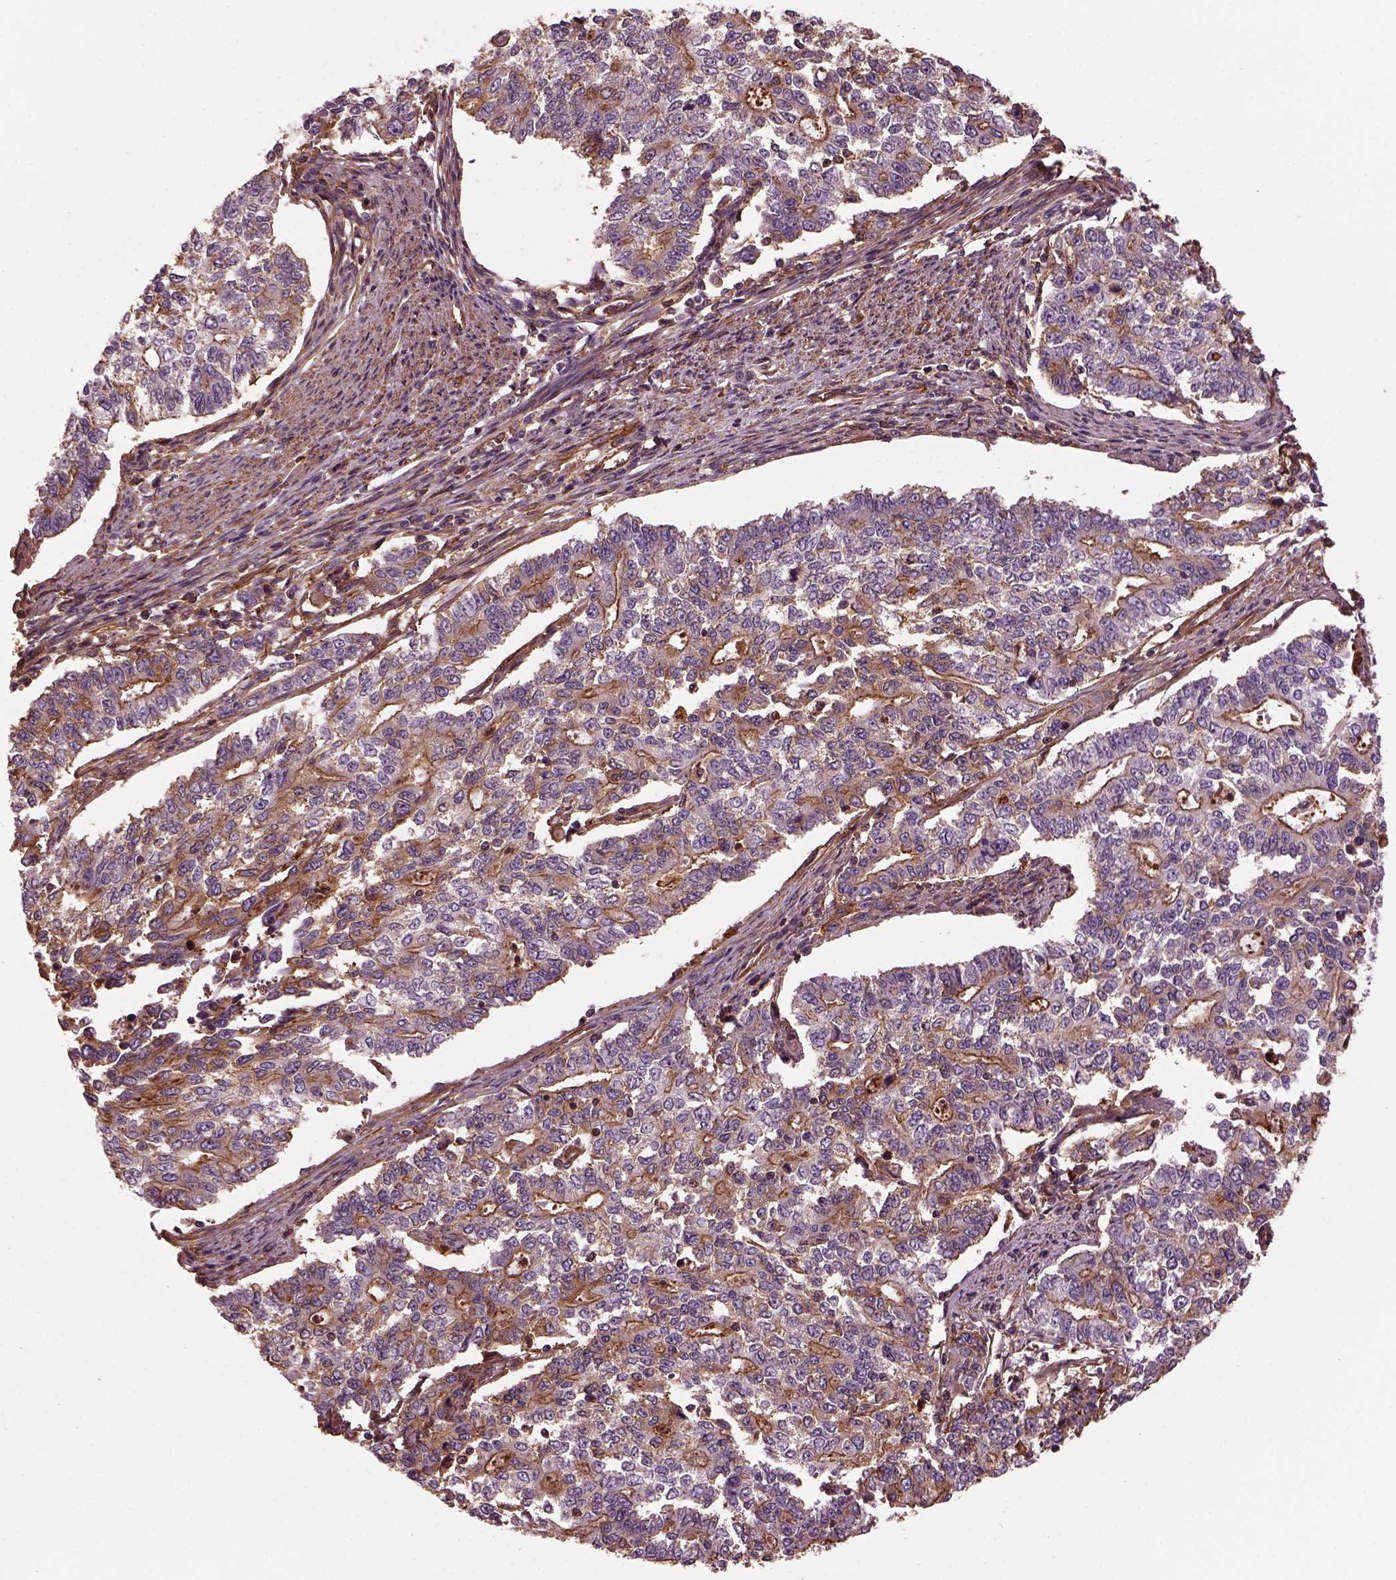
{"staining": {"intensity": "moderate", "quantity": "25%-75%", "location": "cytoplasmic/membranous"}, "tissue": "endometrial cancer", "cell_type": "Tumor cells", "image_type": "cancer", "snomed": [{"axis": "morphology", "description": "Adenocarcinoma, NOS"}, {"axis": "topography", "description": "Uterus"}], "caption": "Human endometrial adenocarcinoma stained for a protein (brown) shows moderate cytoplasmic/membranous positive positivity in approximately 25%-75% of tumor cells.", "gene": "MYL6", "patient": {"sex": "female", "age": 59}}